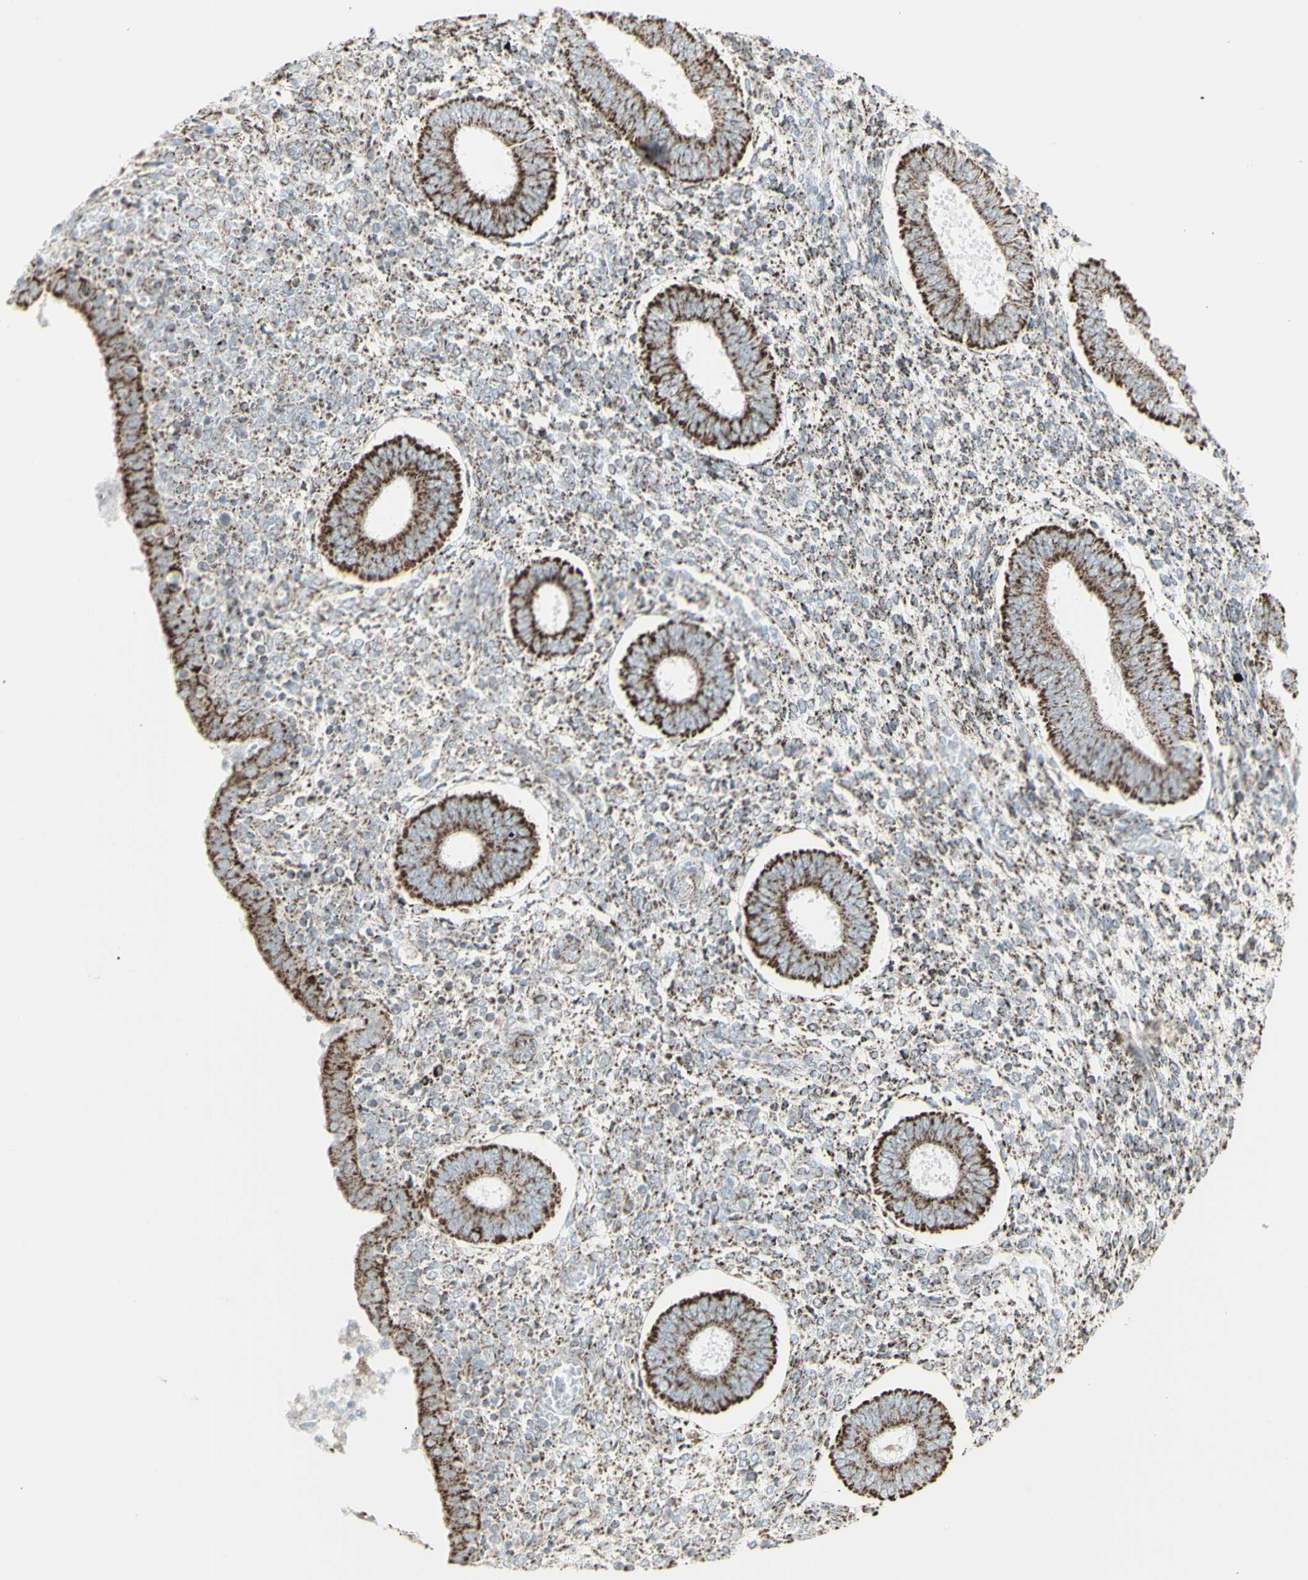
{"staining": {"intensity": "strong", "quantity": "25%-75%", "location": "cytoplasmic/membranous"}, "tissue": "endometrium", "cell_type": "Cells in endometrial stroma", "image_type": "normal", "snomed": [{"axis": "morphology", "description": "Normal tissue, NOS"}, {"axis": "topography", "description": "Endometrium"}], "caption": "A brown stain shows strong cytoplasmic/membranous expression of a protein in cells in endometrial stroma of normal human endometrium.", "gene": "PLGRKT", "patient": {"sex": "female", "age": 35}}